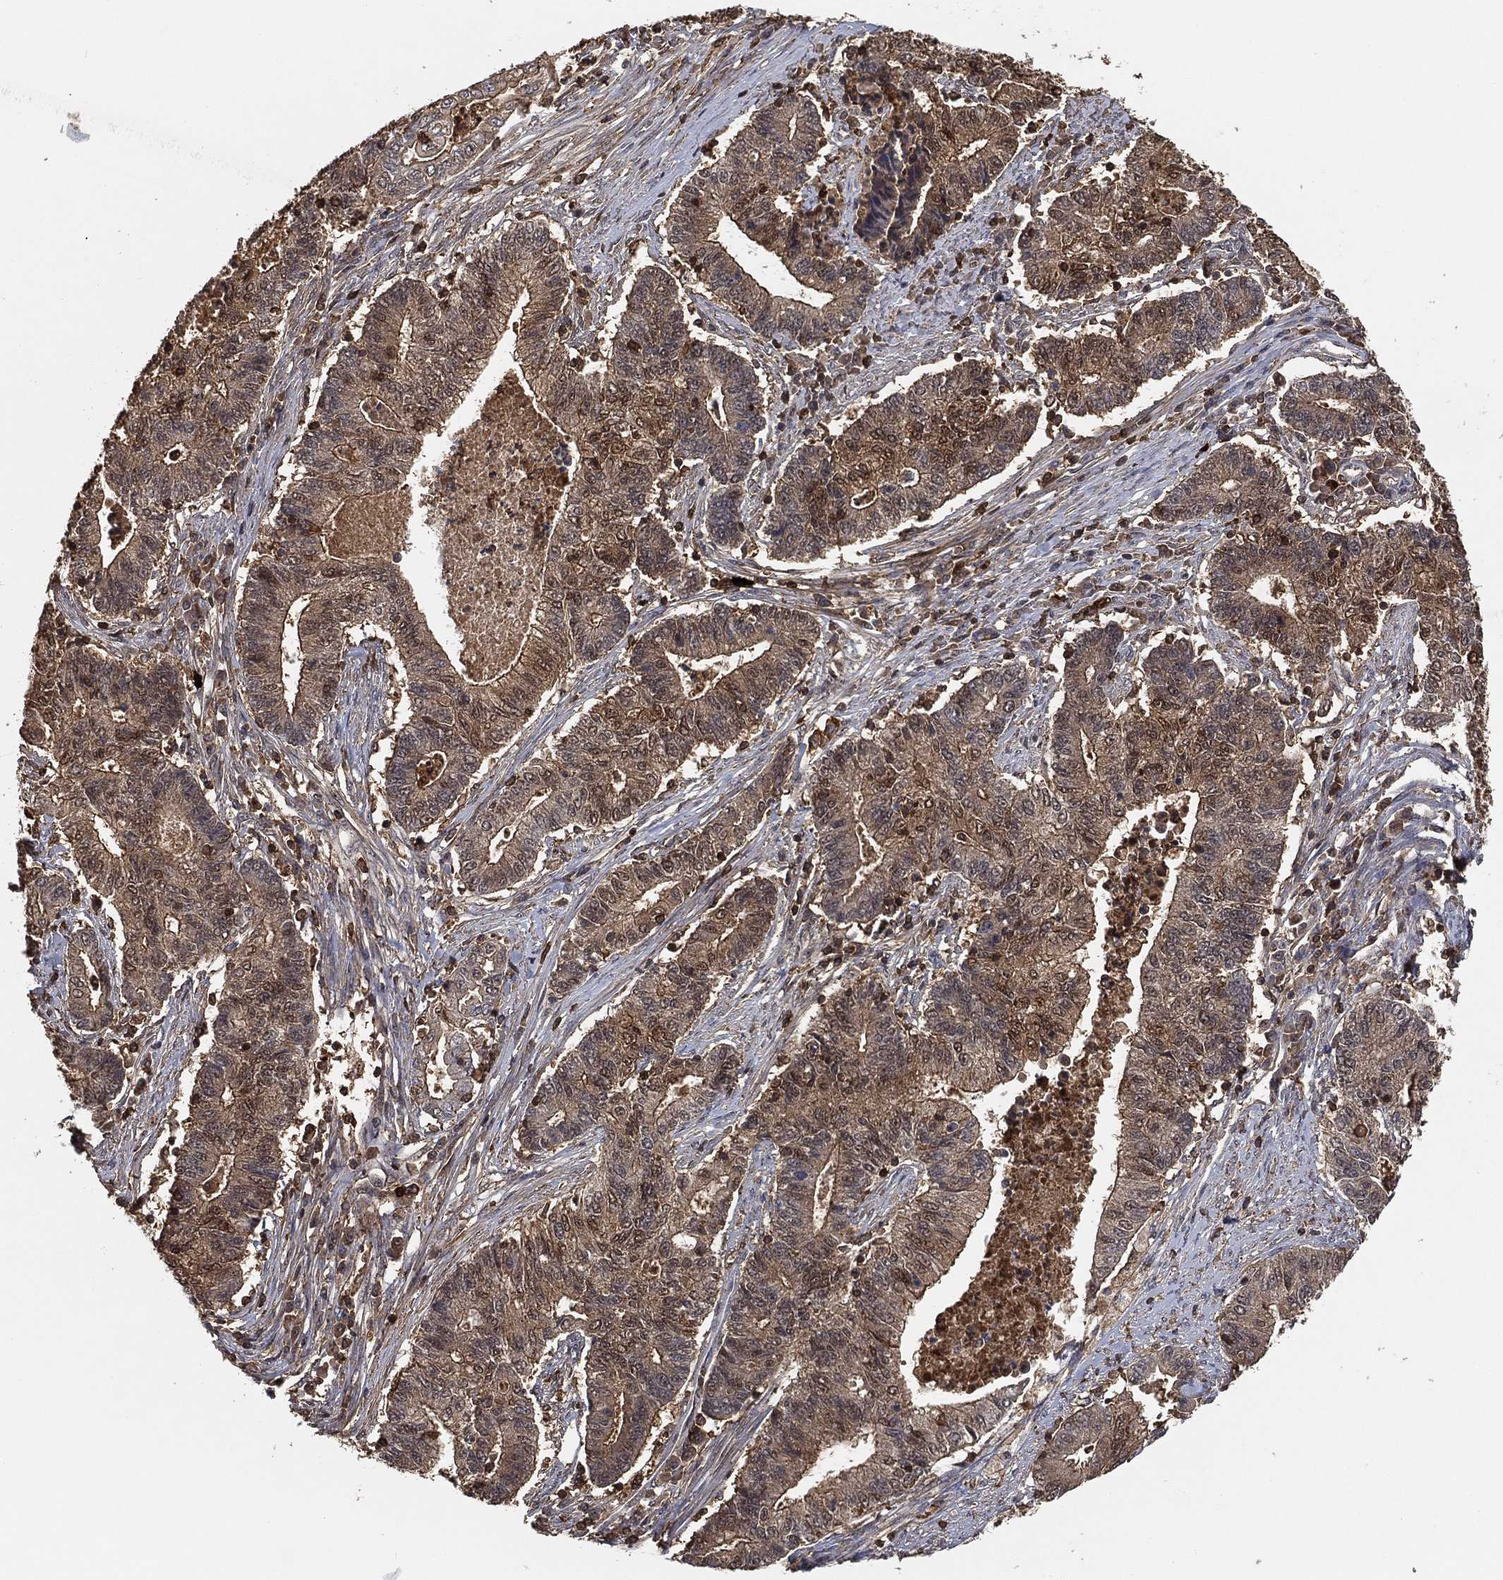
{"staining": {"intensity": "weak", "quantity": ">75%", "location": "cytoplasmic/membranous"}, "tissue": "endometrial cancer", "cell_type": "Tumor cells", "image_type": "cancer", "snomed": [{"axis": "morphology", "description": "Adenocarcinoma, NOS"}, {"axis": "topography", "description": "Uterus"}, {"axis": "topography", "description": "Endometrium"}], "caption": "Protein expression analysis of endometrial adenocarcinoma shows weak cytoplasmic/membranous staining in about >75% of tumor cells.", "gene": "CRYL1", "patient": {"sex": "female", "age": 54}}